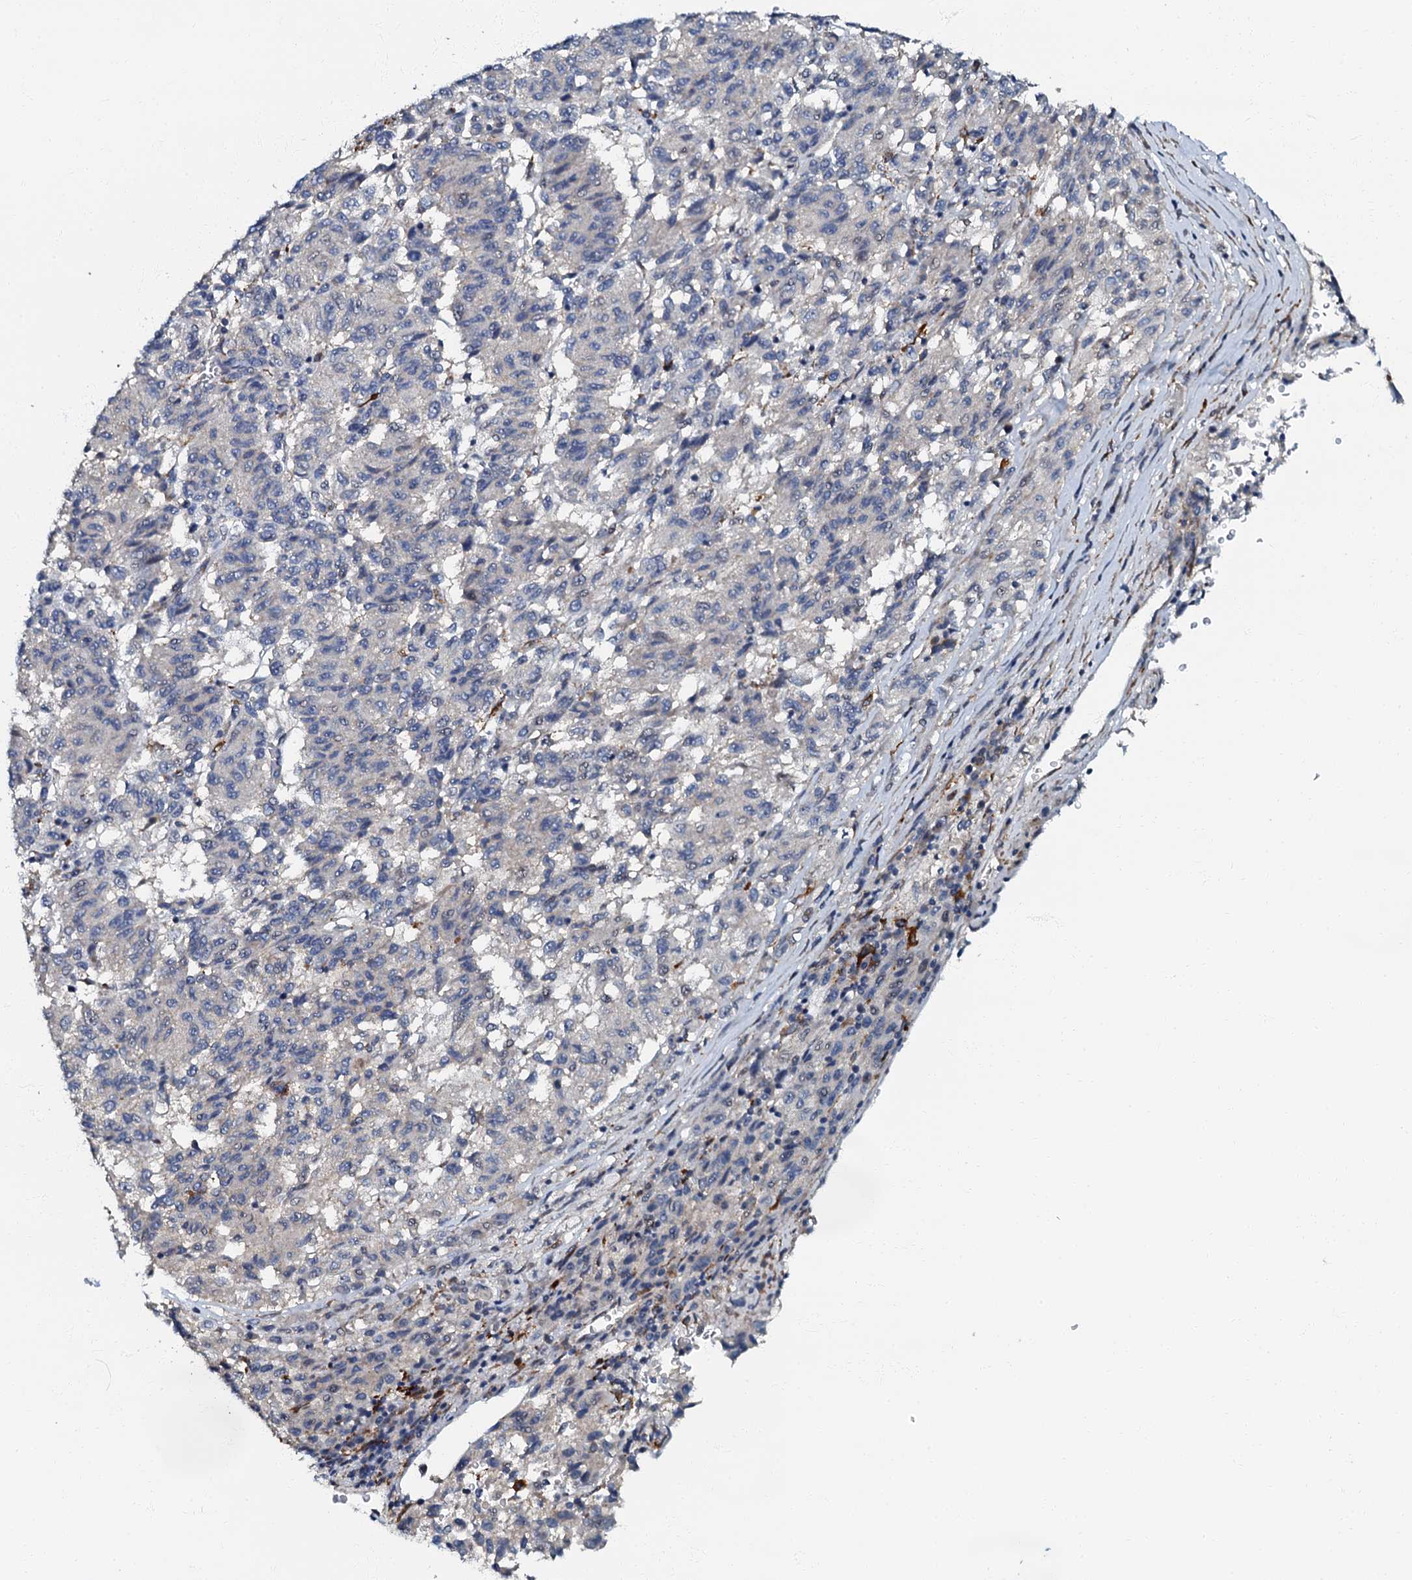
{"staining": {"intensity": "negative", "quantity": "none", "location": "none"}, "tissue": "melanoma", "cell_type": "Tumor cells", "image_type": "cancer", "snomed": [{"axis": "morphology", "description": "Malignant melanoma, Metastatic site"}, {"axis": "topography", "description": "Lung"}], "caption": "The image exhibits no significant expression in tumor cells of malignant melanoma (metastatic site).", "gene": "OLAH", "patient": {"sex": "male", "age": 64}}